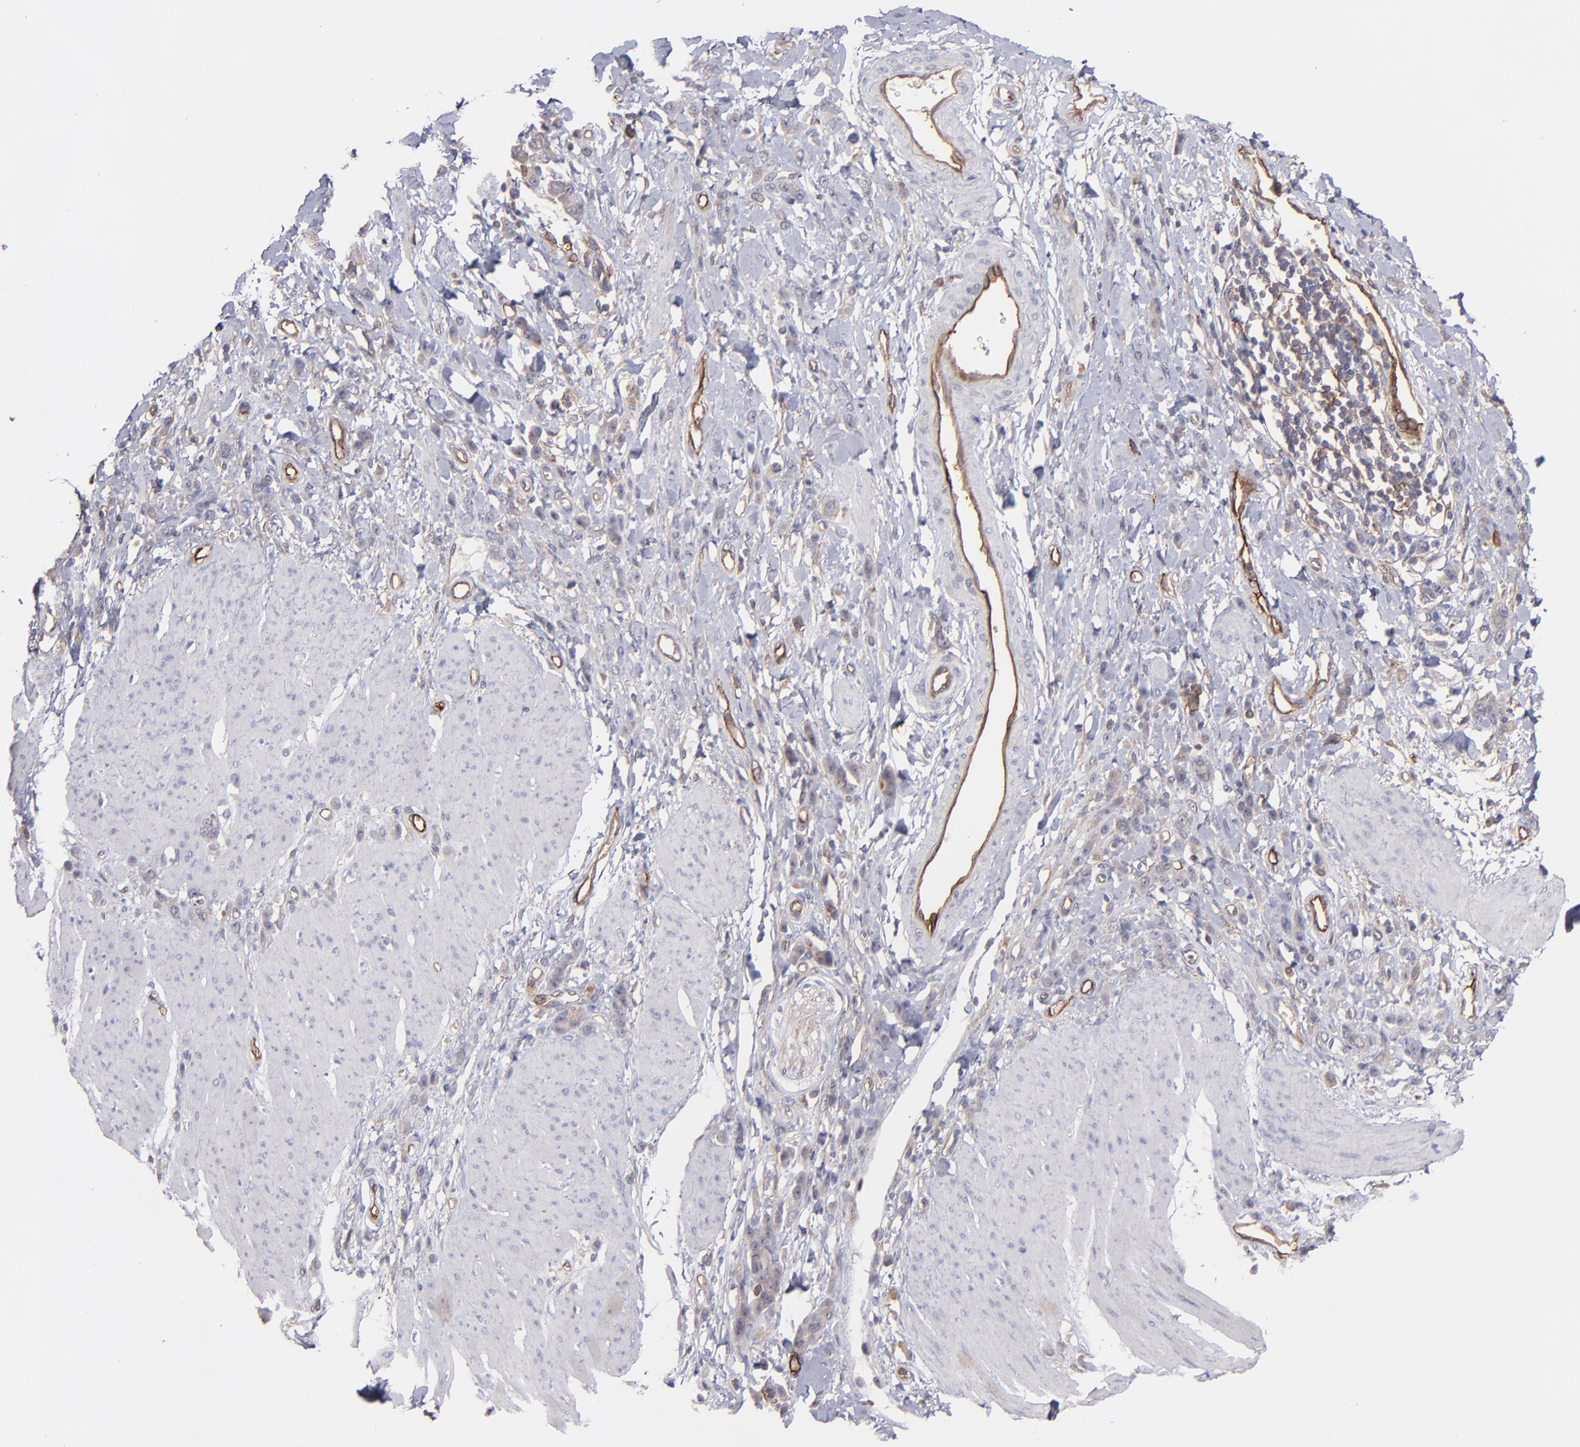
{"staining": {"intensity": "negative", "quantity": "none", "location": "none"}, "tissue": "stomach cancer", "cell_type": "Tumor cells", "image_type": "cancer", "snomed": [{"axis": "morphology", "description": "Normal tissue, NOS"}, {"axis": "morphology", "description": "Adenocarcinoma, NOS"}, {"axis": "topography", "description": "Stomach"}], "caption": "Tumor cells show no significant positivity in adenocarcinoma (stomach).", "gene": "ICAM1", "patient": {"sex": "male", "age": 82}}